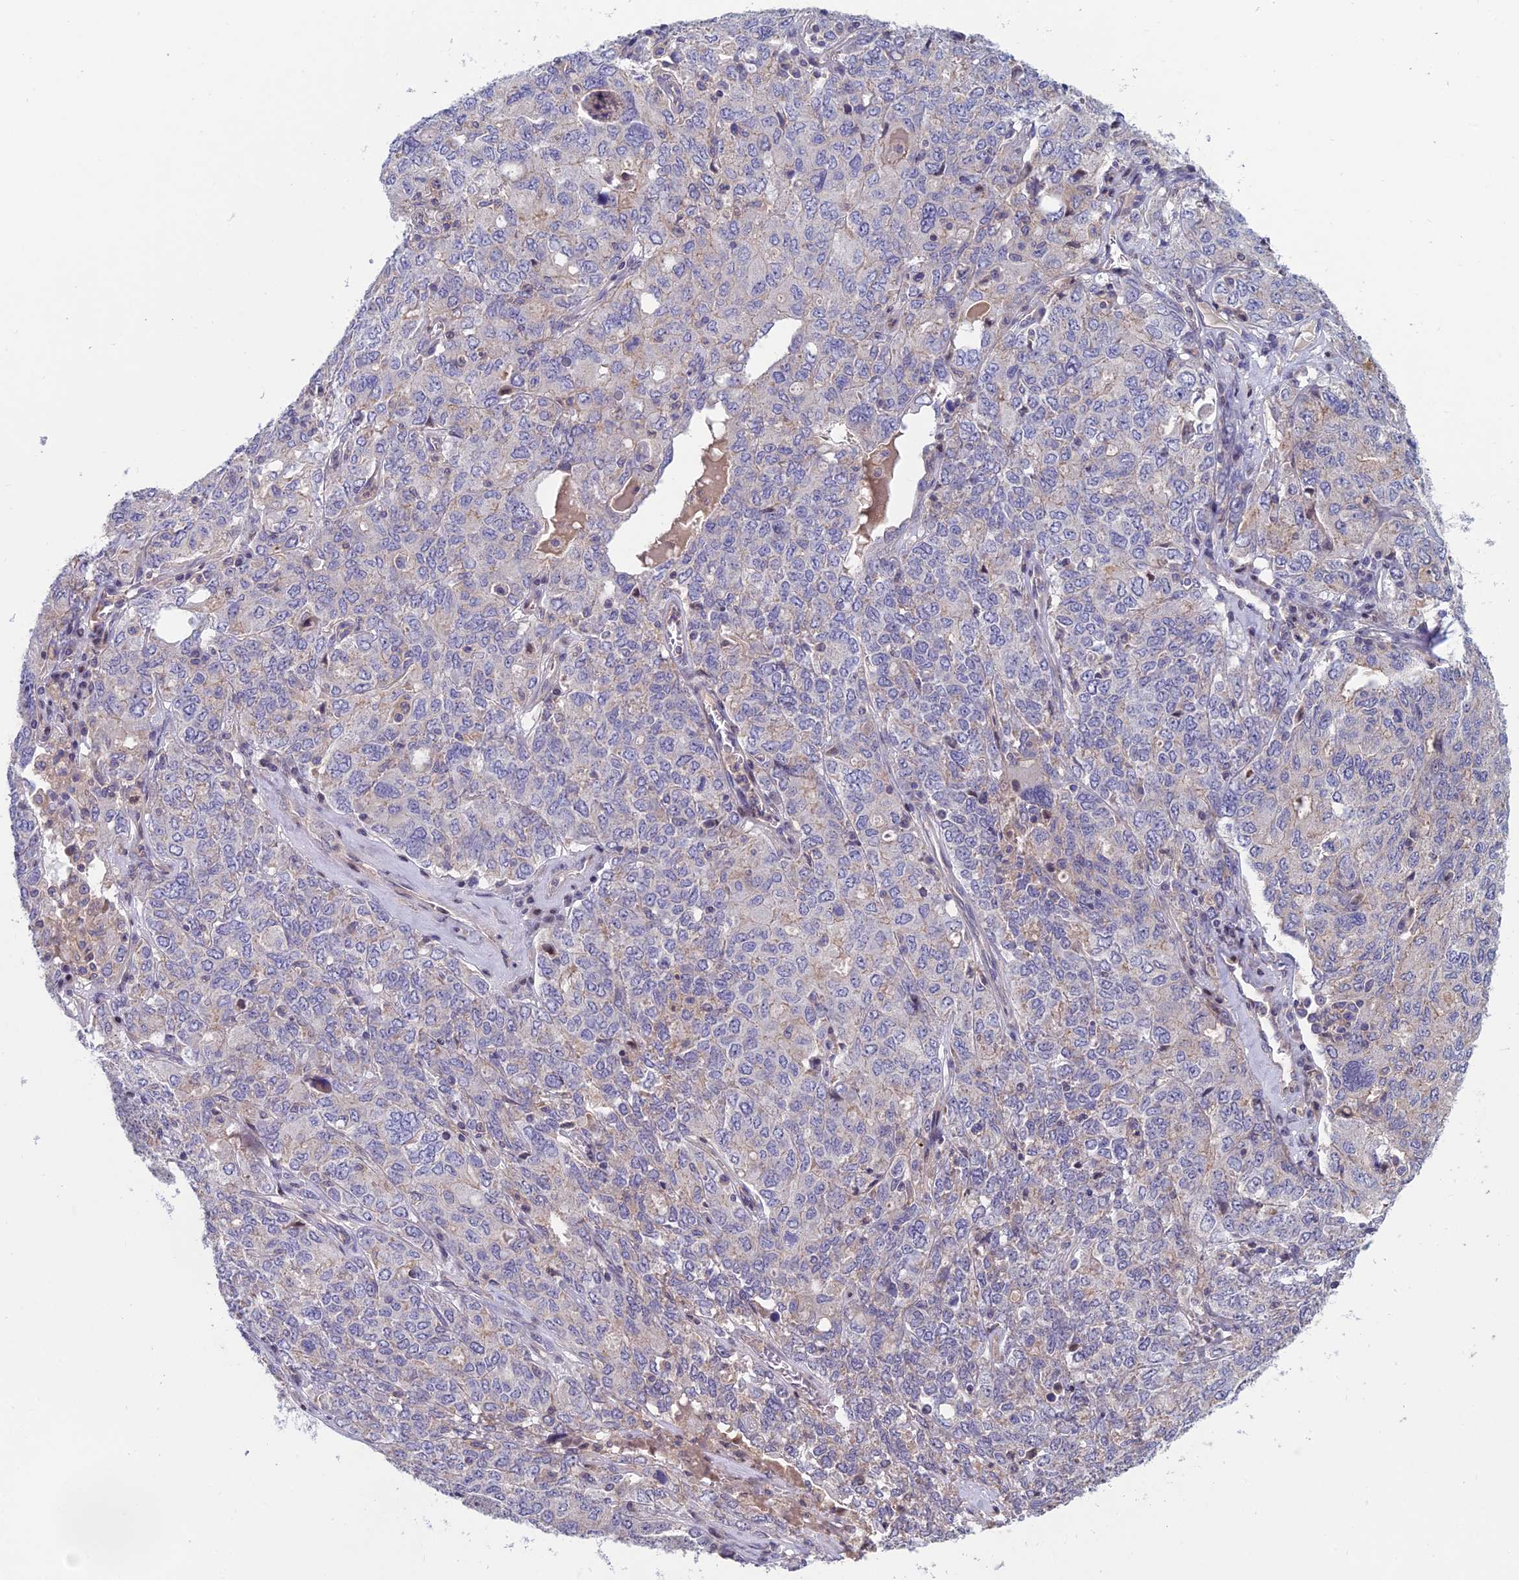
{"staining": {"intensity": "negative", "quantity": "none", "location": "none"}, "tissue": "ovarian cancer", "cell_type": "Tumor cells", "image_type": "cancer", "snomed": [{"axis": "morphology", "description": "Carcinoma, endometroid"}, {"axis": "topography", "description": "Ovary"}], "caption": "Ovarian endometroid carcinoma stained for a protein using immunohistochemistry (IHC) shows no staining tumor cells.", "gene": "USP37", "patient": {"sex": "female", "age": 62}}